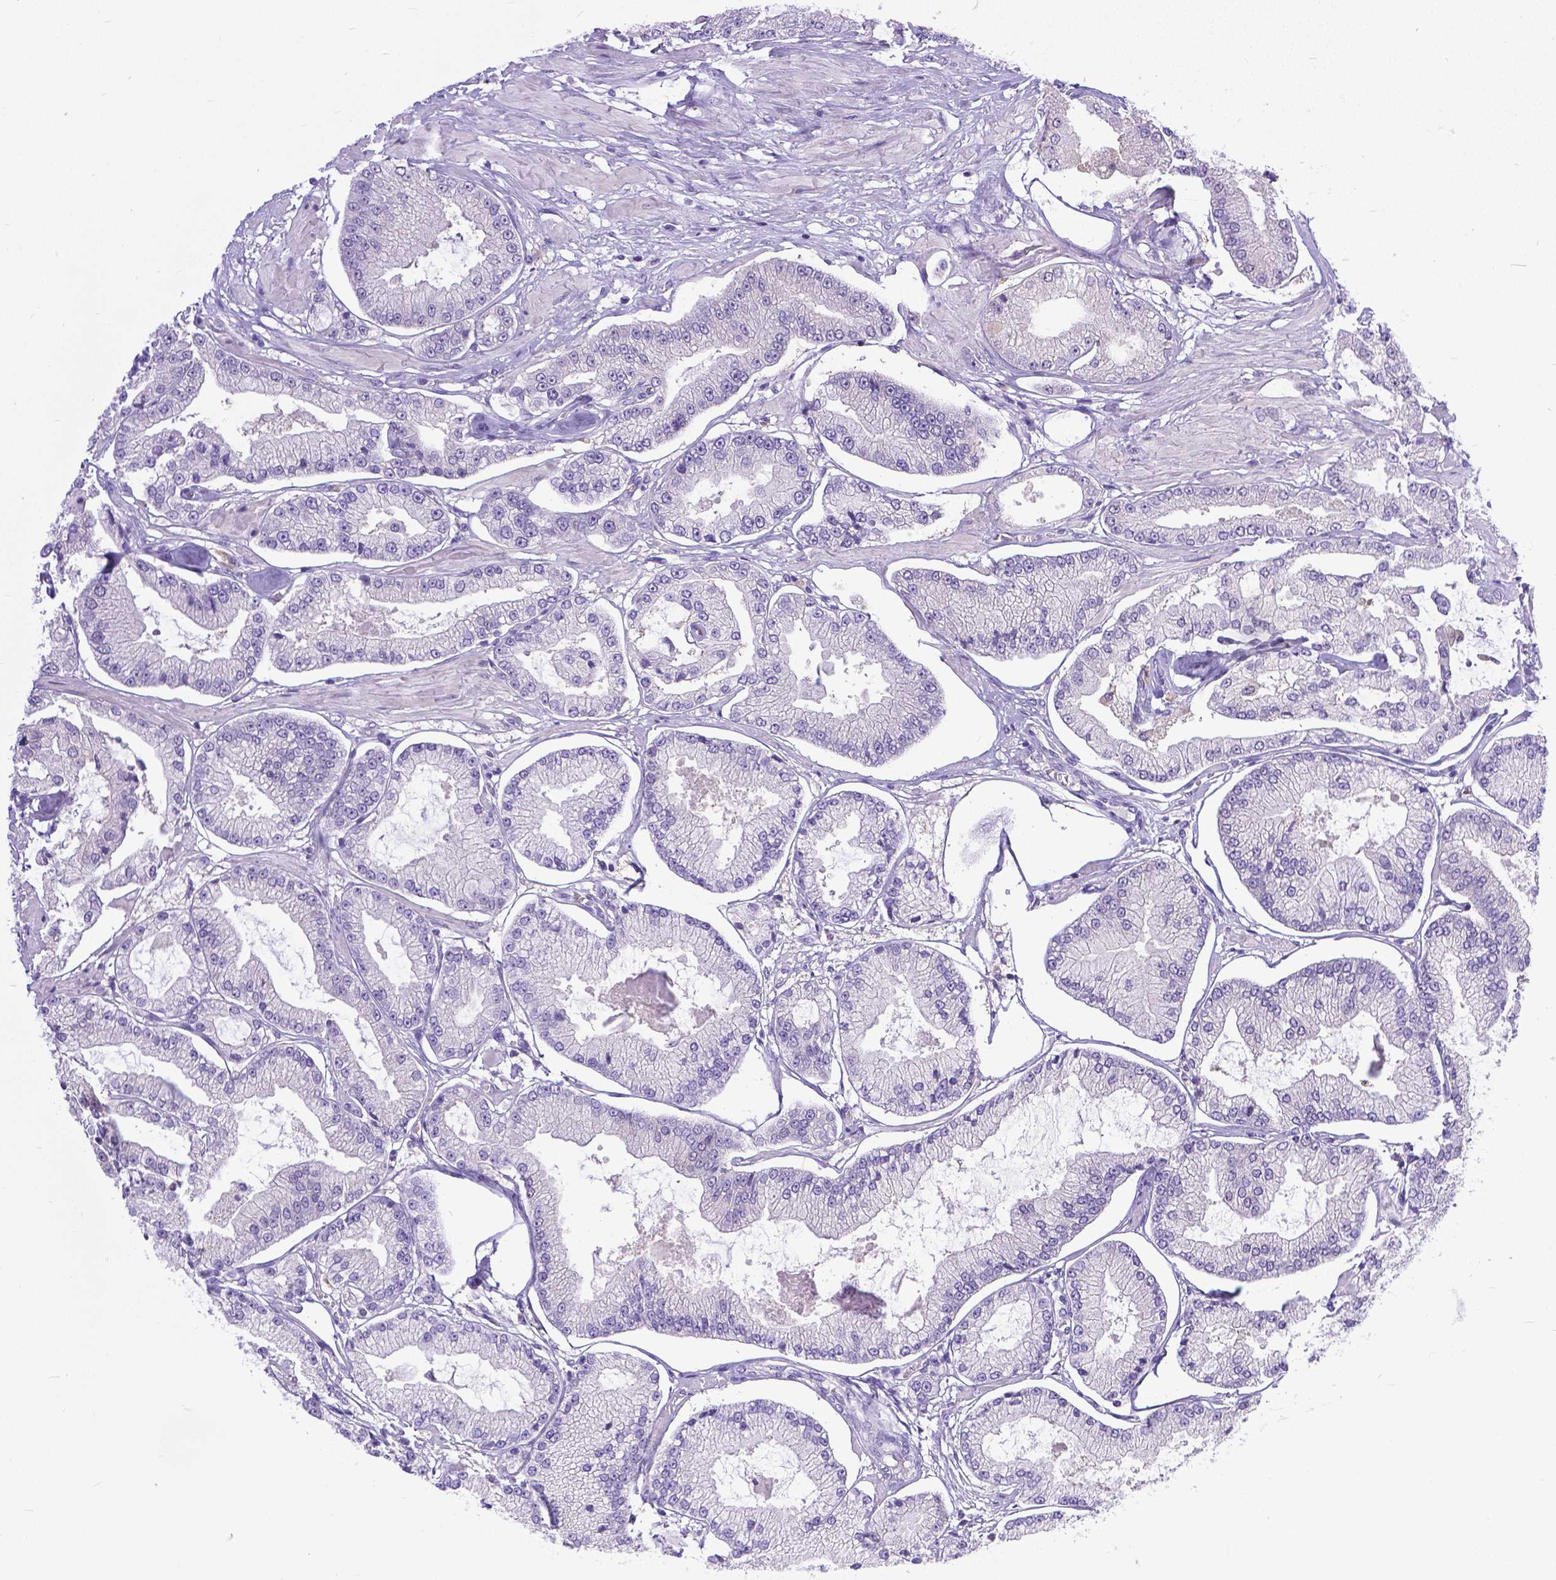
{"staining": {"intensity": "negative", "quantity": "none", "location": "none"}, "tissue": "prostate cancer", "cell_type": "Tumor cells", "image_type": "cancer", "snomed": [{"axis": "morphology", "description": "Adenocarcinoma, Low grade"}, {"axis": "topography", "description": "Prostate"}], "caption": "IHC histopathology image of human prostate cancer stained for a protein (brown), which shows no positivity in tumor cells. Brightfield microscopy of immunohistochemistry (IHC) stained with DAB (brown) and hematoxylin (blue), captured at high magnification.", "gene": "TTLL6", "patient": {"sex": "male", "age": 55}}